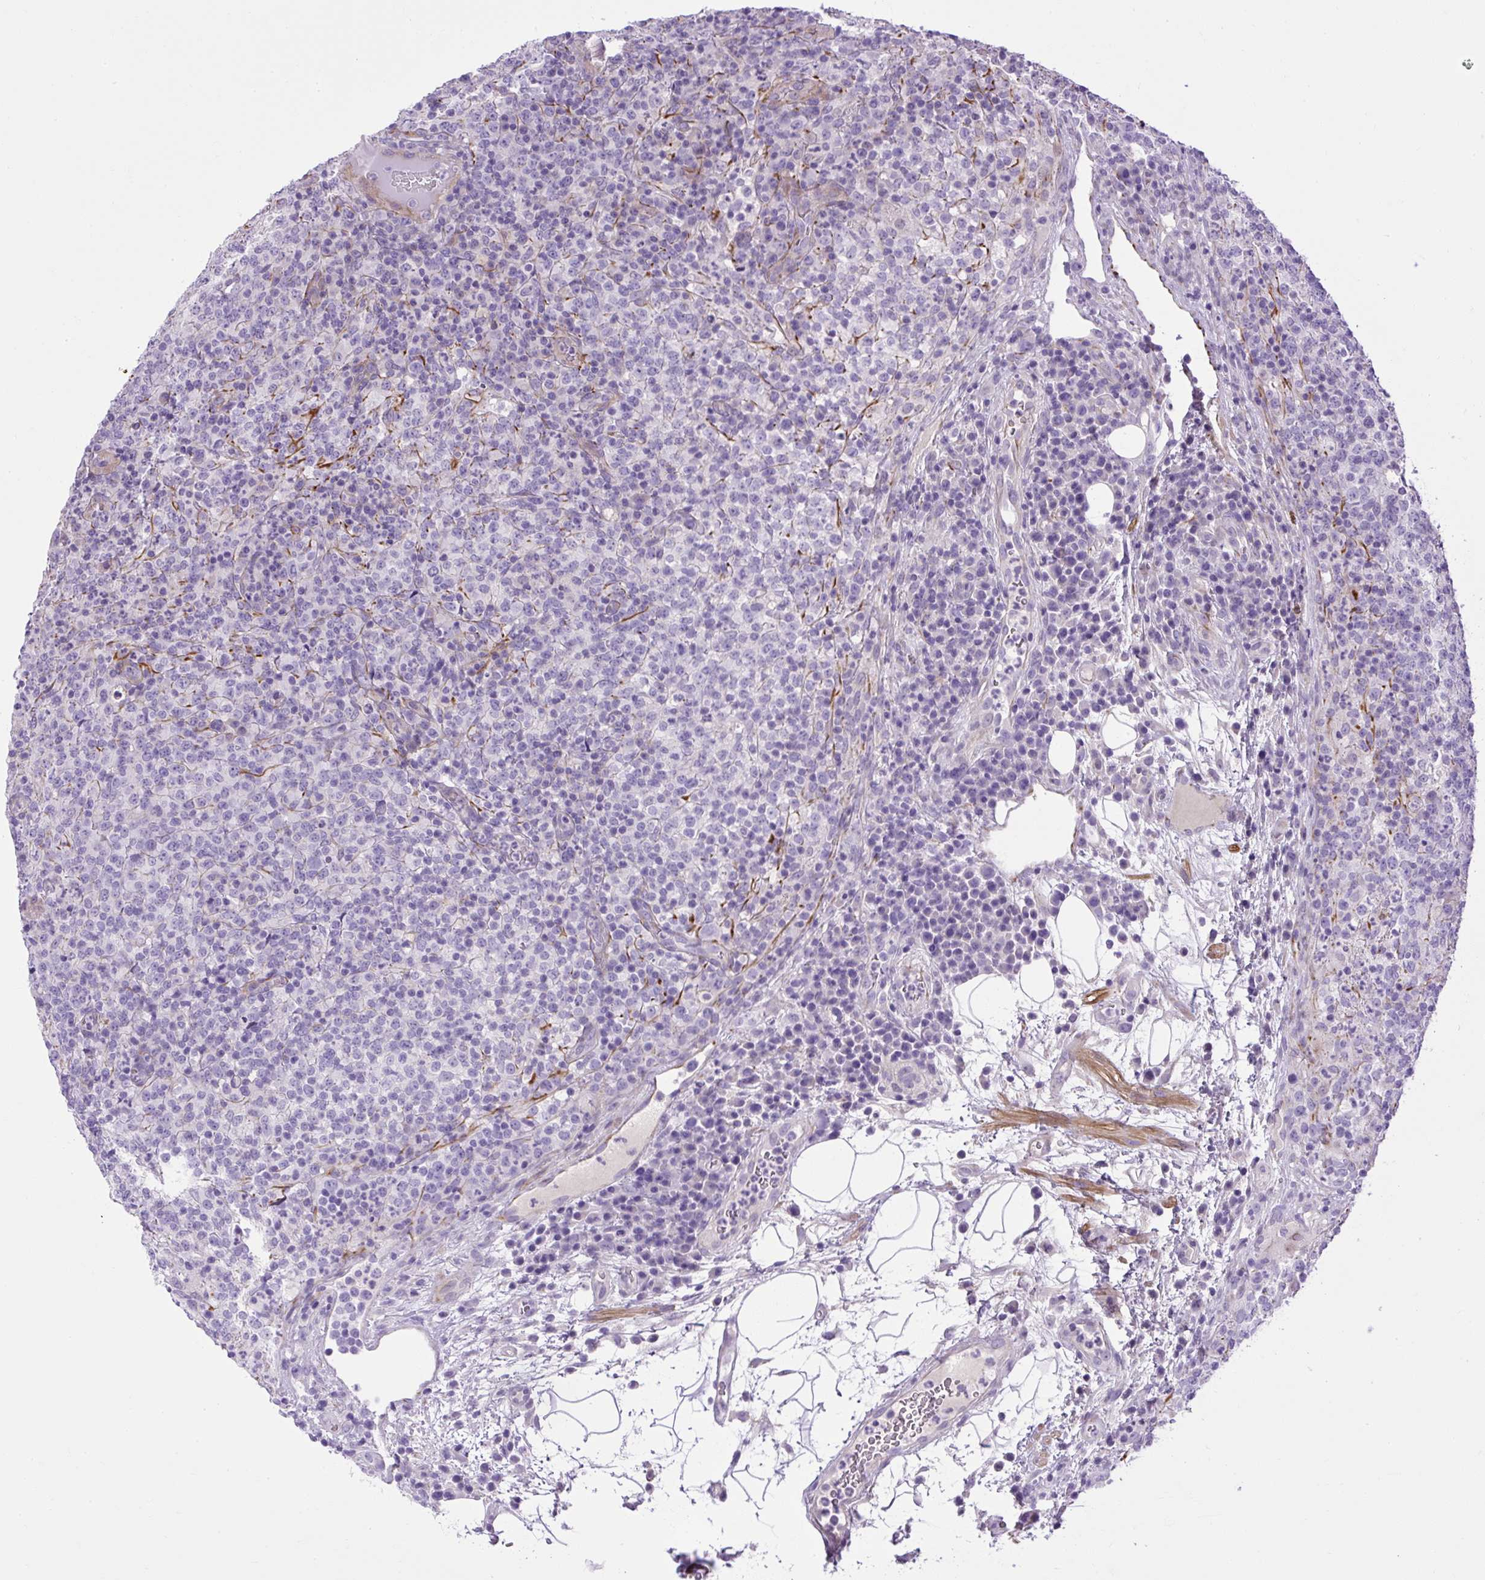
{"staining": {"intensity": "negative", "quantity": "none", "location": "none"}, "tissue": "lymphoma", "cell_type": "Tumor cells", "image_type": "cancer", "snomed": [{"axis": "morphology", "description": "Malignant lymphoma, non-Hodgkin's type, High grade"}, {"axis": "topography", "description": "Lymph node"}], "caption": "A high-resolution micrograph shows IHC staining of high-grade malignant lymphoma, non-Hodgkin's type, which demonstrates no significant staining in tumor cells.", "gene": "VWA7", "patient": {"sex": "male", "age": 54}}